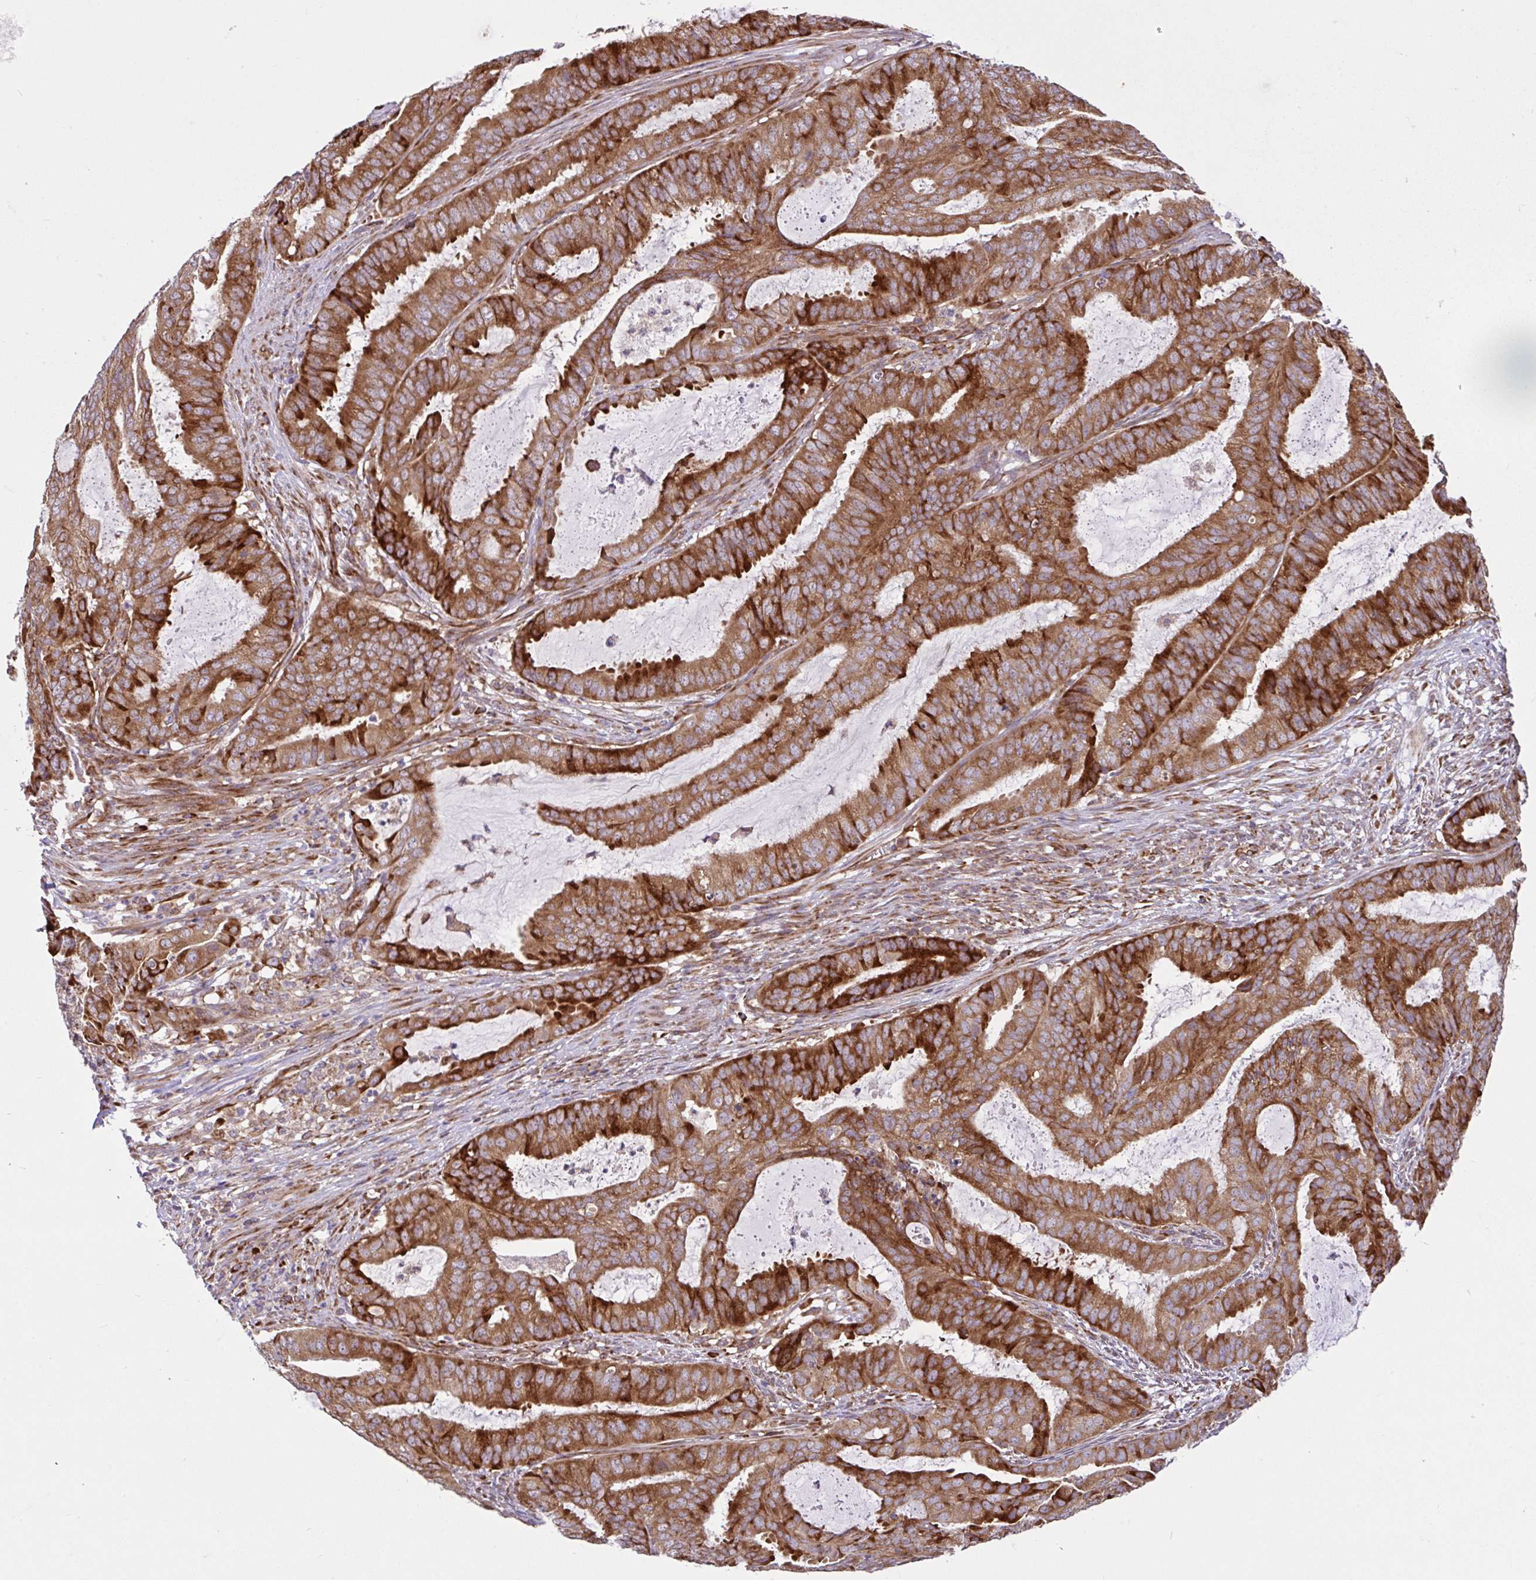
{"staining": {"intensity": "strong", "quantity": ">75%", "location": "cytoplasmic/membranous"}, "tissue": "endometrial cancer", "cell_type": "Tumor cells", "image_type": "cancer", "snomed": [{"axis": "morphology", "description": "Adenocarcinoma, NOS"}, {"axis": "topography", "description": "Endometrium"}], "caption": "An IHC micrograph of neoplastic tissue is shown. Protein staining in brown labels strong cytoplasmic/membranous positivity in endometrial adenocarcinoma within tumor cells.", "gene": "NTPCR", "patient": {"sex": "female", "age": 51}}